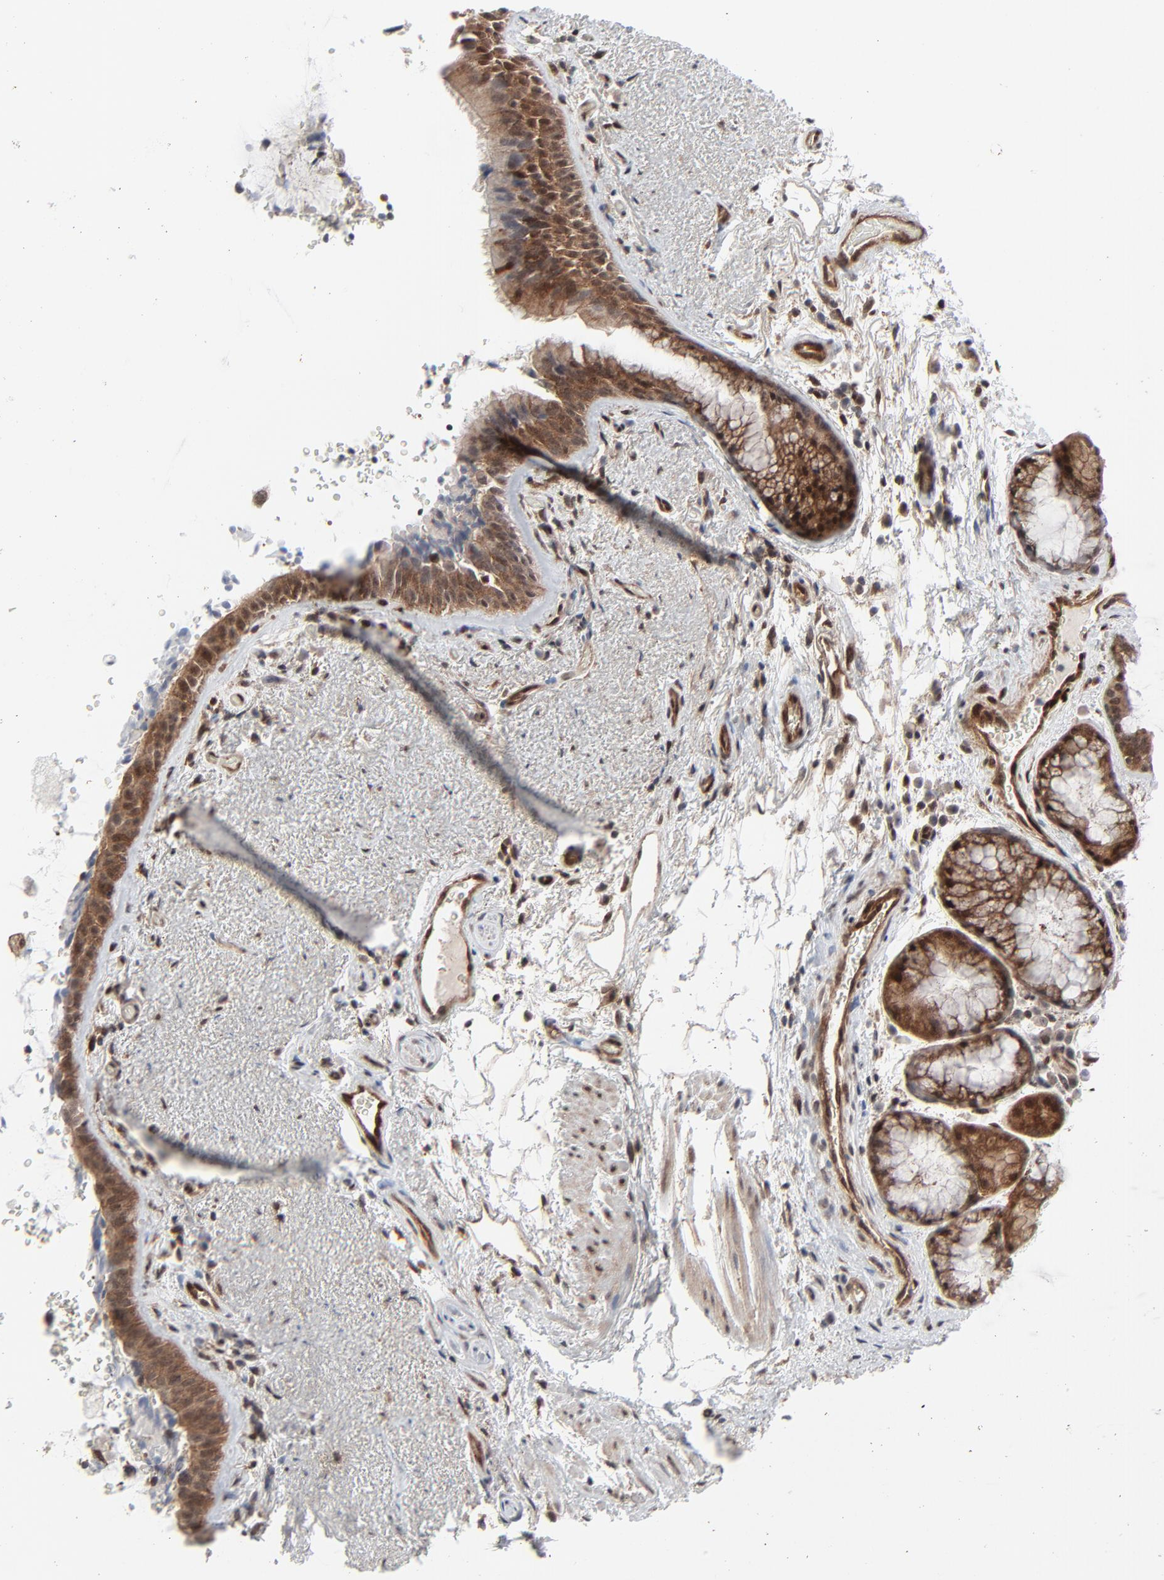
{"staining": {"intensity": "moderate", "quantity": ">75%", "location": "cytoplasmic/membranous,nuclear"}, "tissue": "bronchus", "cell_type": "Respiratory epithelial cells", "image_type": "normal", "snomed": [{"axis": "morphology", "description": "Normal tissue, NOS"}, {"axis": "topography", "description": "Bronchus"}], "caption": "A histopathology image of human bronchus stained for a protein reveals moderate cytoplasmic/membranous,nuclear brown staining in respiratory epithelial cells. Using DAB (3,3'-diaminobenzidine) (brown) and hematoxylin (blue) stains, captured at high magnification using brightfield microscopy.", "gene": "AKT1", "patient": {"sex": "female", "age": 54}}